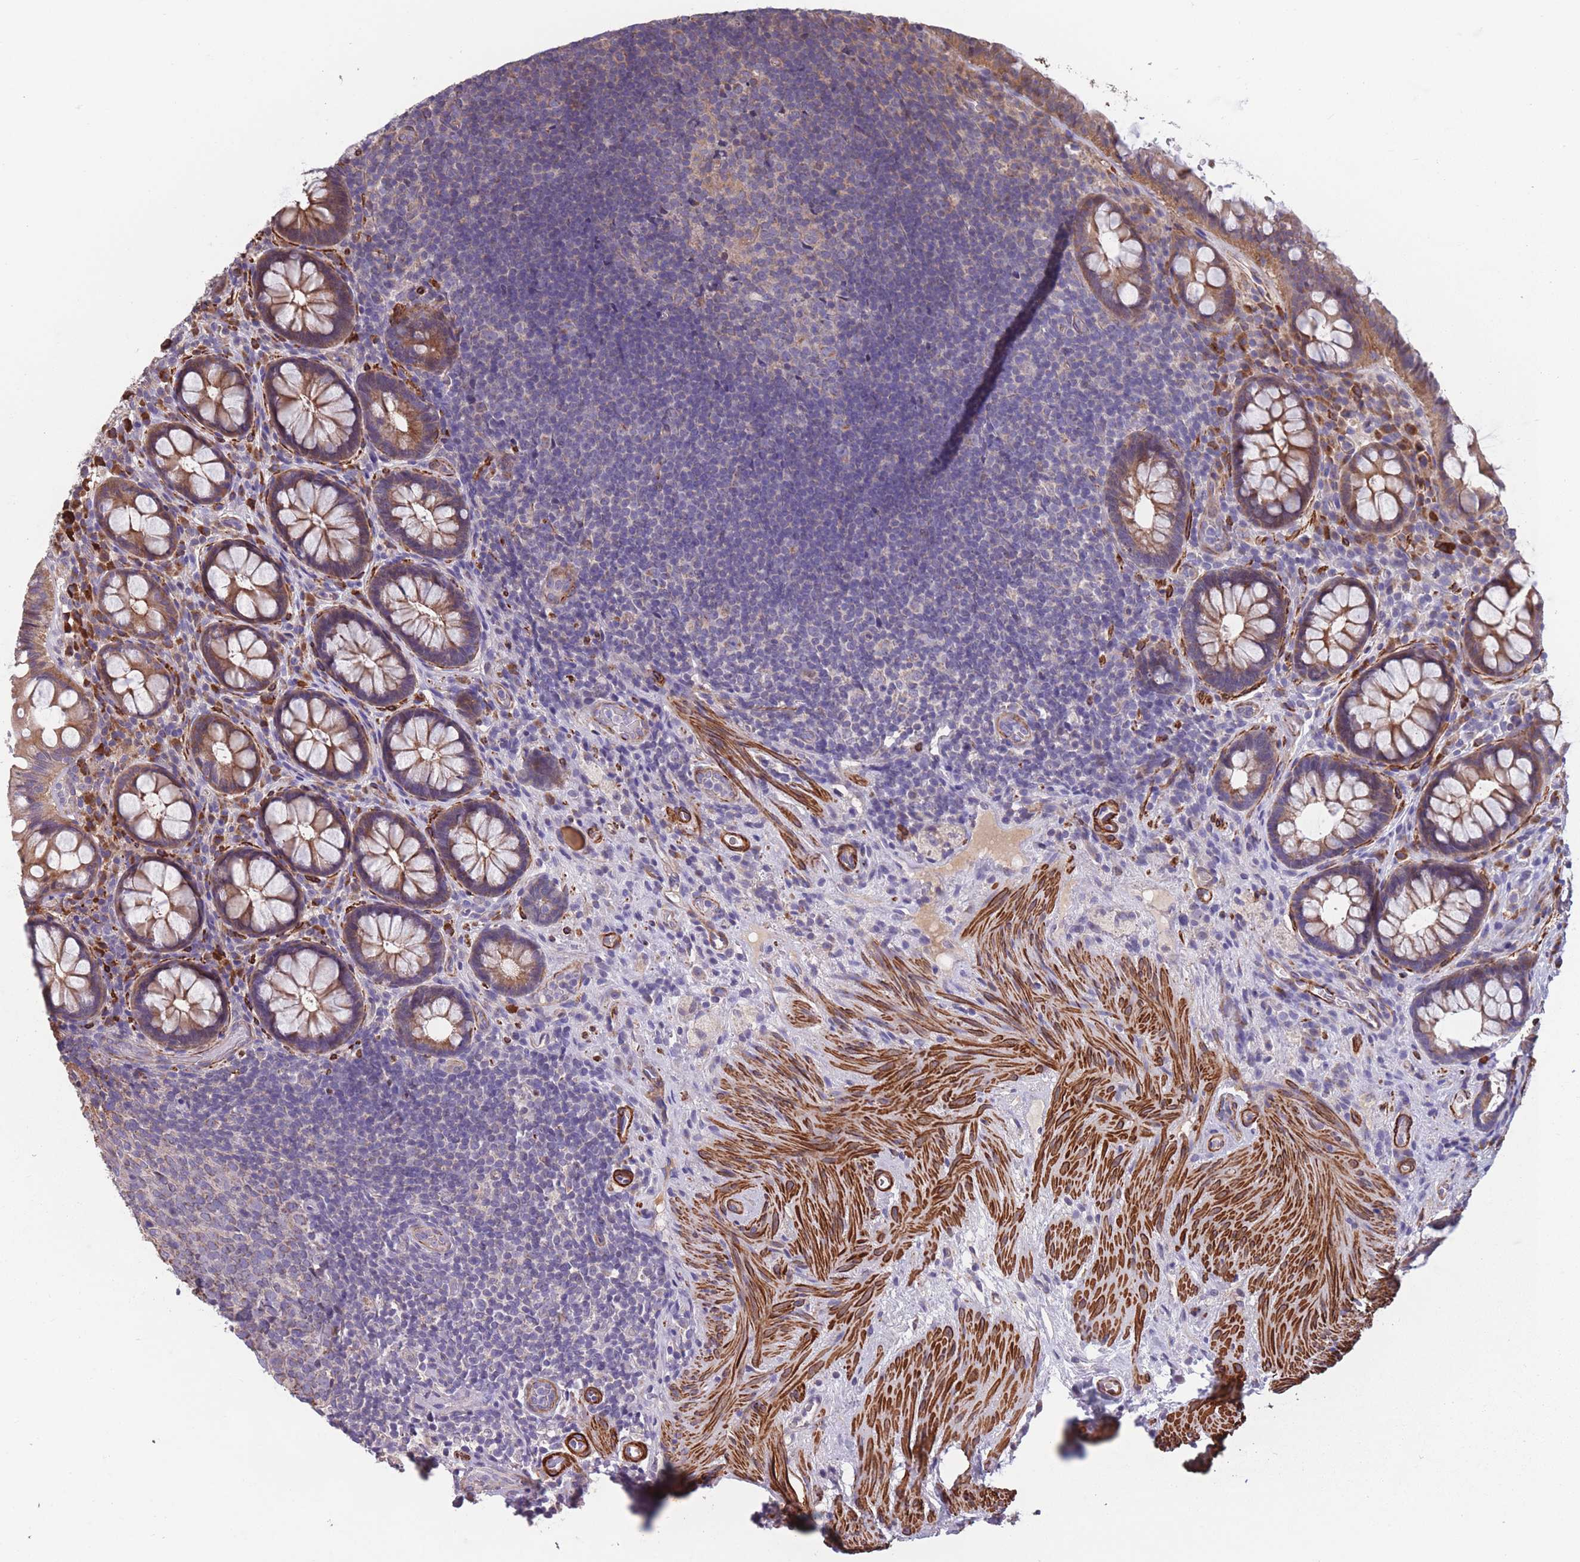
{"staining": {"intensity": "moderate", "quantity": "25%-75%", "location": "cytoplasmic/membranous"}, "tissue": "rectum", "cell_type": "Glandular cells", "image_type": "normal", "snomed": [{"axis": "morphology", "description": "Normal tissue, NOS"}, {"axis": "topography", "description": "Rectum"}, {"axis": "topography", "description": "Peripheral nerve tissue"}], "caption": "Brown immunohistochemical staining in normal human rectum displays moderate cytoplasmic/membranous positivity in approximately 25%-75% of glandular cells.", "gene": "TOMM40L", "patient": {"sex": "female", "age": 69}}